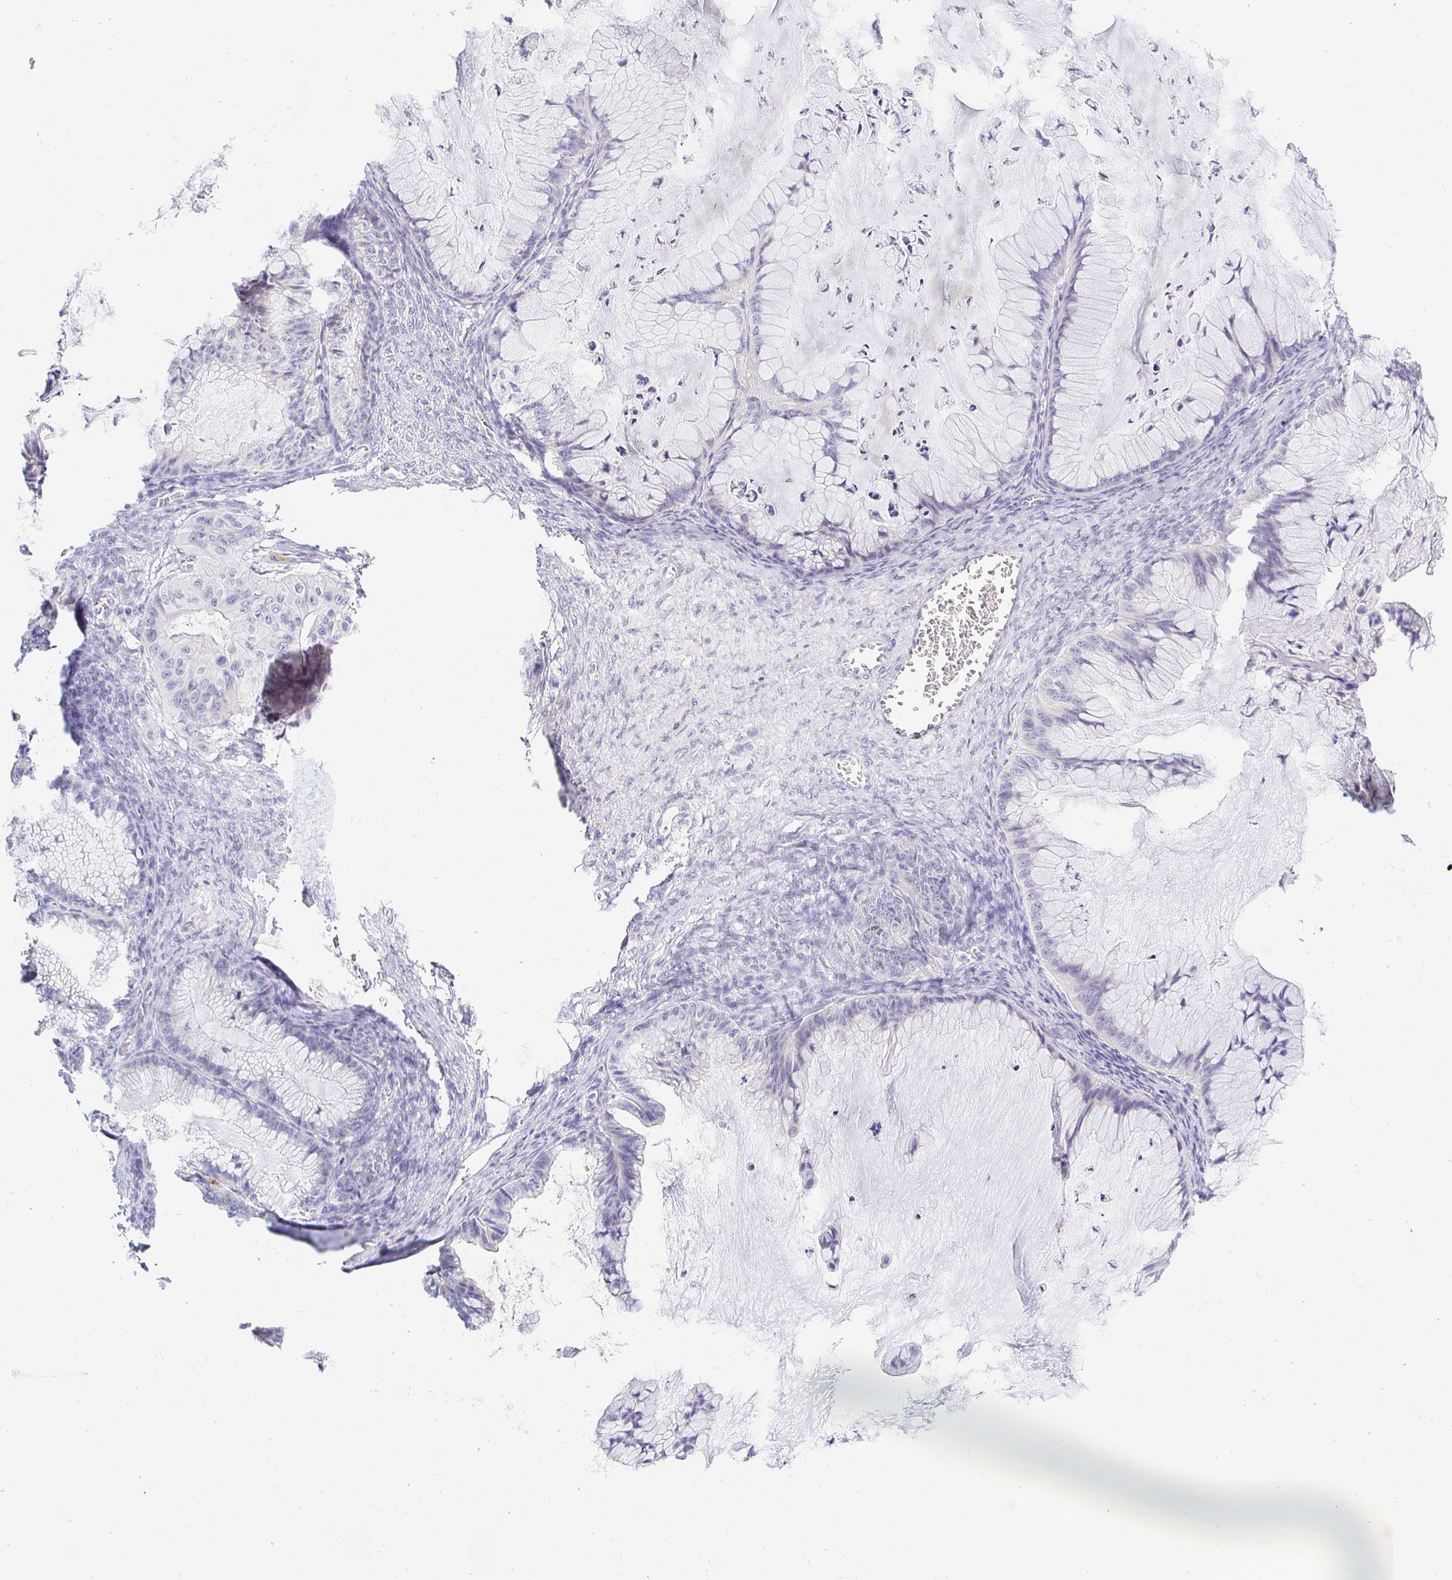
{"staining": {"intensity": "negative", "quantity": "none", "location": "none"}, "tissue": "ovarian cancer", "cell_type": "Tumor cells", "image_type": "cancer", "snomed": [{"axis": "morphology", "description": "Cystadenocarcinoma, mucinous, NOS"}, {"axis": "topography", "description": "Ovary"}], "caption": "Histopathology image shows no significant protein expression in tumor cells of mucinous cystadenocarcinoma (ovarian). (Brightfield microscopy of DAB immunohistochemistry (IHC) at high magnification).", "gene": "OR51D1", "patient": {"sex": "female", "age": 72}}